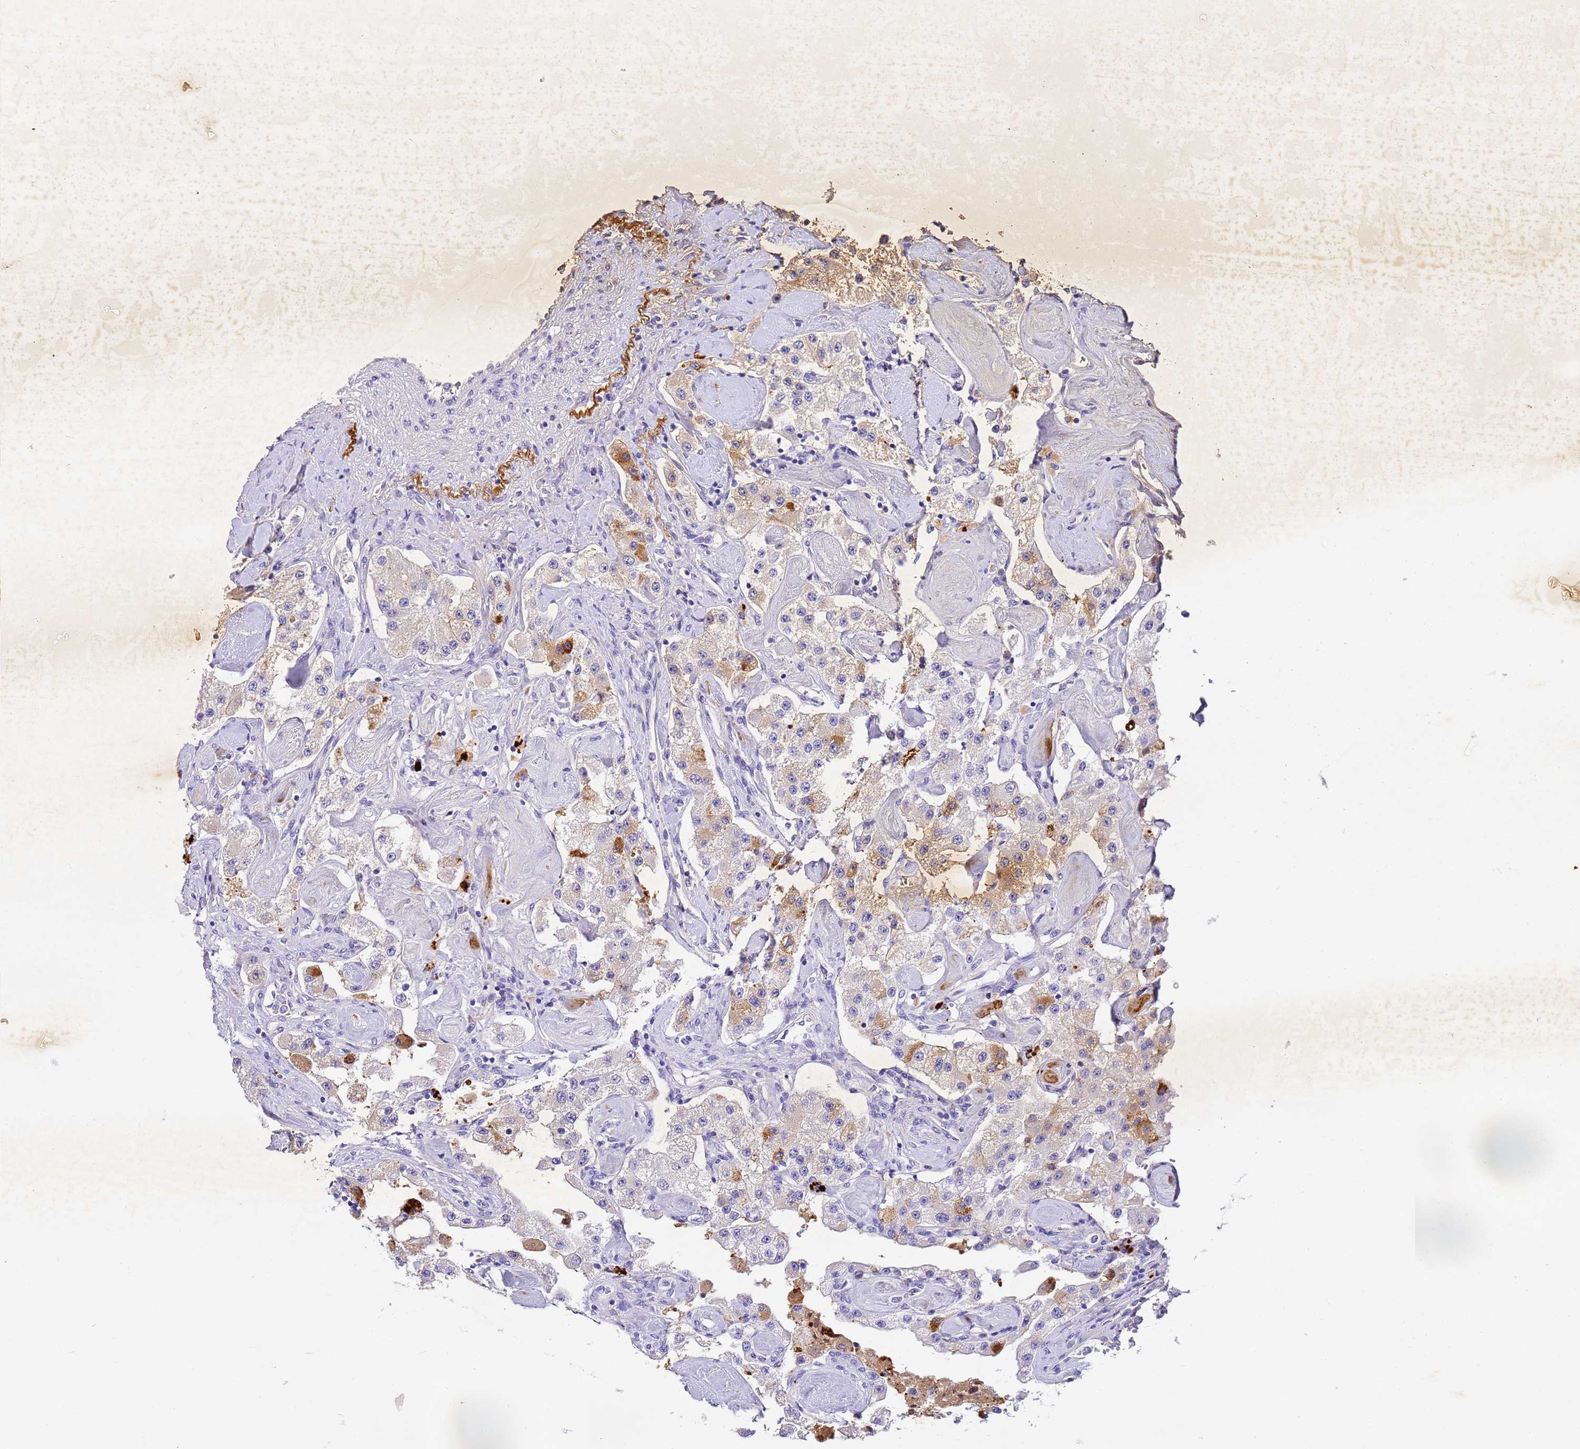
{"staining": {"intensity": "moderate", "quantity": "<25%", "location": "cytoplasmic/membranous"}, "tissue": "carcinoid", "cell_type": "Tumor cells", "image_type": "cancer", "snomed": [{"axis": "morphology", "description": "Carcinoid, malignant, NOS"}, {"axis": "topography", "description": "Pancreas"}], "caption": "Immunohistochemical staining of human carcinoid (malignant) shows low levels of moderate cytoplasmic/membranous positivity in about <25% of tumor cells. The staining was performed using DAB to visualize the protein expression in brown, while the nuclei were stained in blue with hematoxylin (Magnification: 20x).", "gene": "CFHR2", "patient": {"sex": "male", "age": 41}}